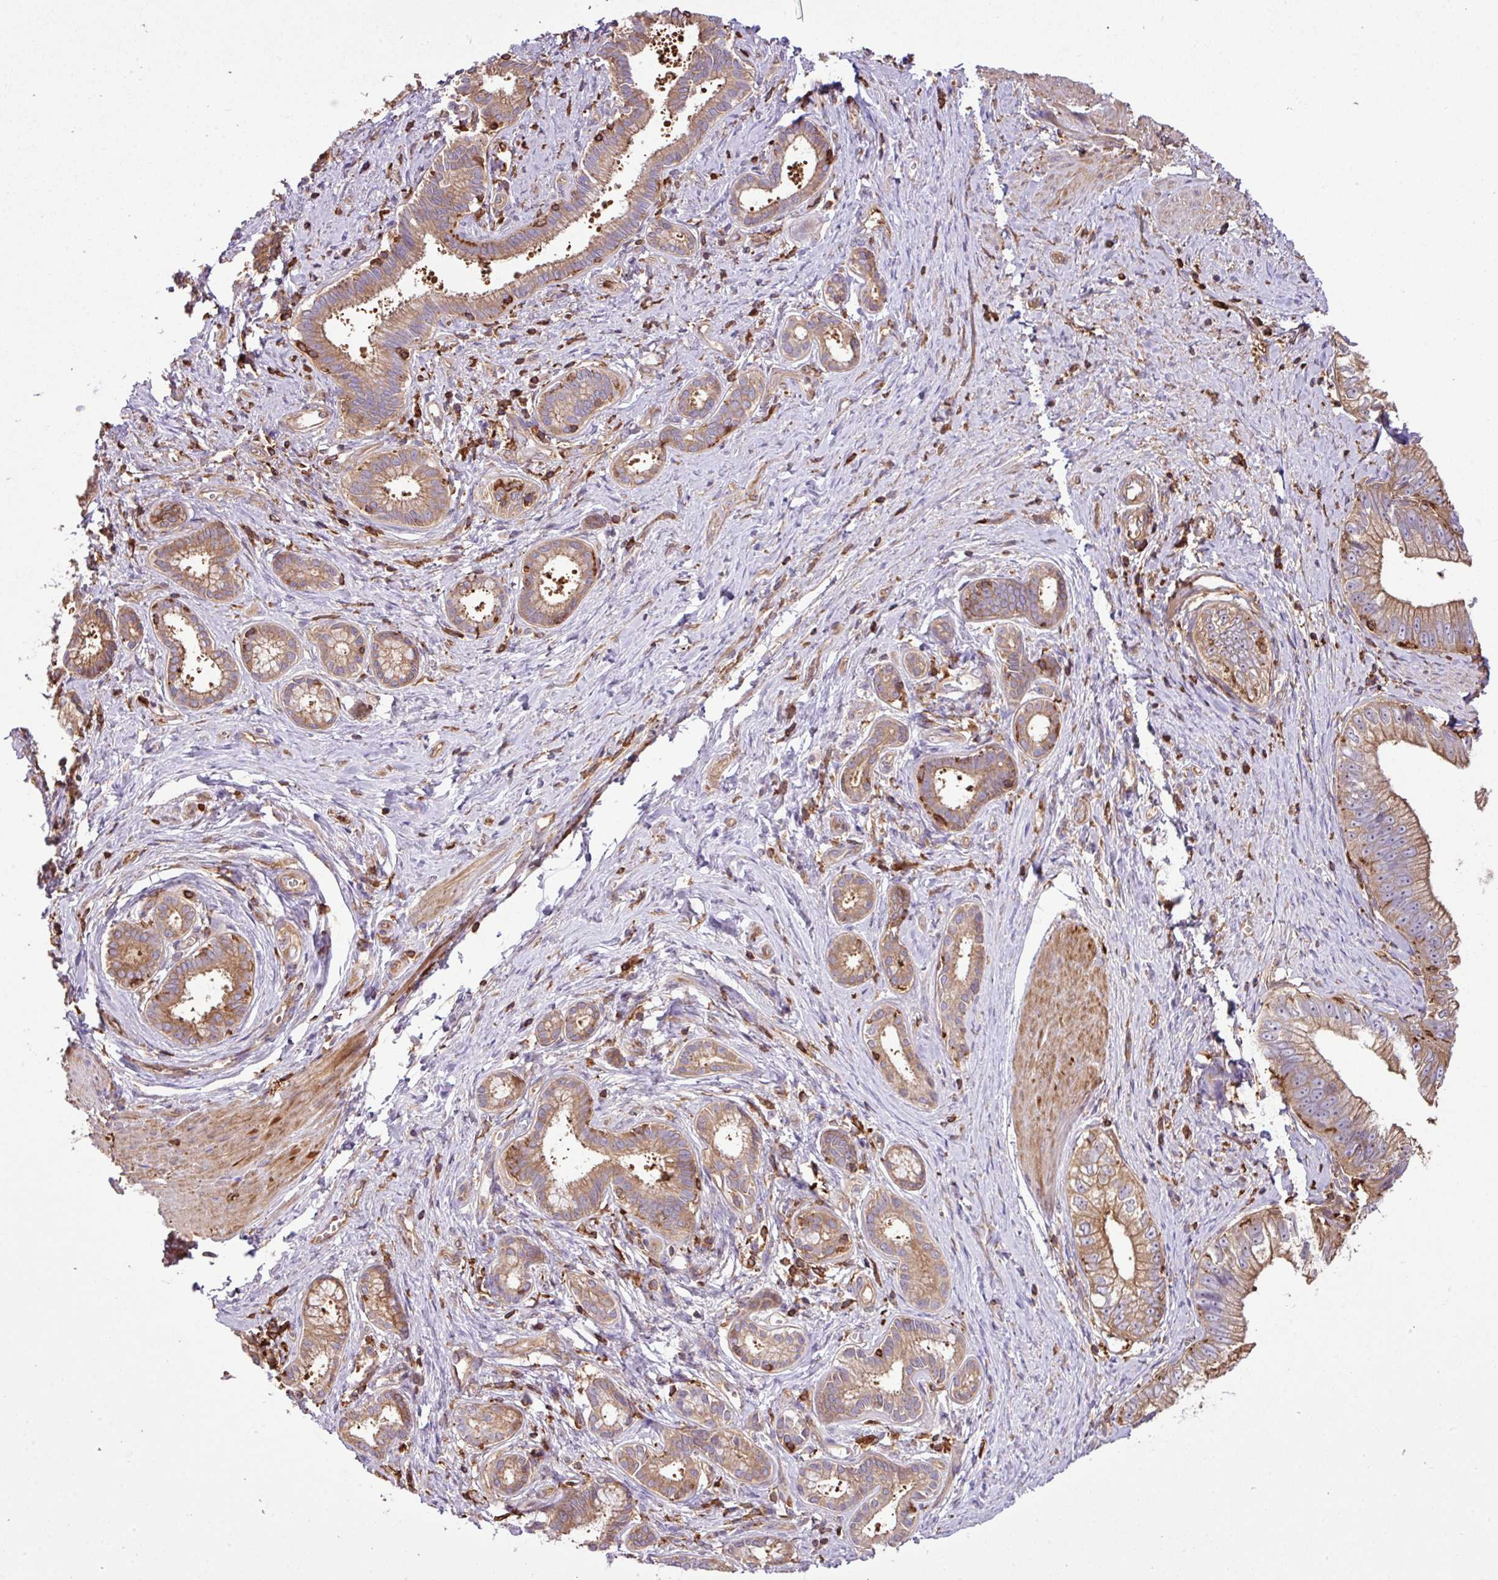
{"staining": {"intensity": "moderate", "quantity": ">75%", "location": "cytoplasmic/membranous"}, "tissue": "pancreatic cancer", "cell_type": "Tumor cells", "image_type": "cancer", "snomed": [{"axis": "morphology", "description": "Adenocarcinoma, NOS"}, {"axis": "topography", "description": "Pancreas"}], "caption": "Brown immunohistochemical staining in pancreatic adenocarcinoma reveals moderate cytoplasmic/membranous expression in approximately >75% of tumor cells.", "gene": "PGAP6", "patient": {"sex": "male", "age": 70}}